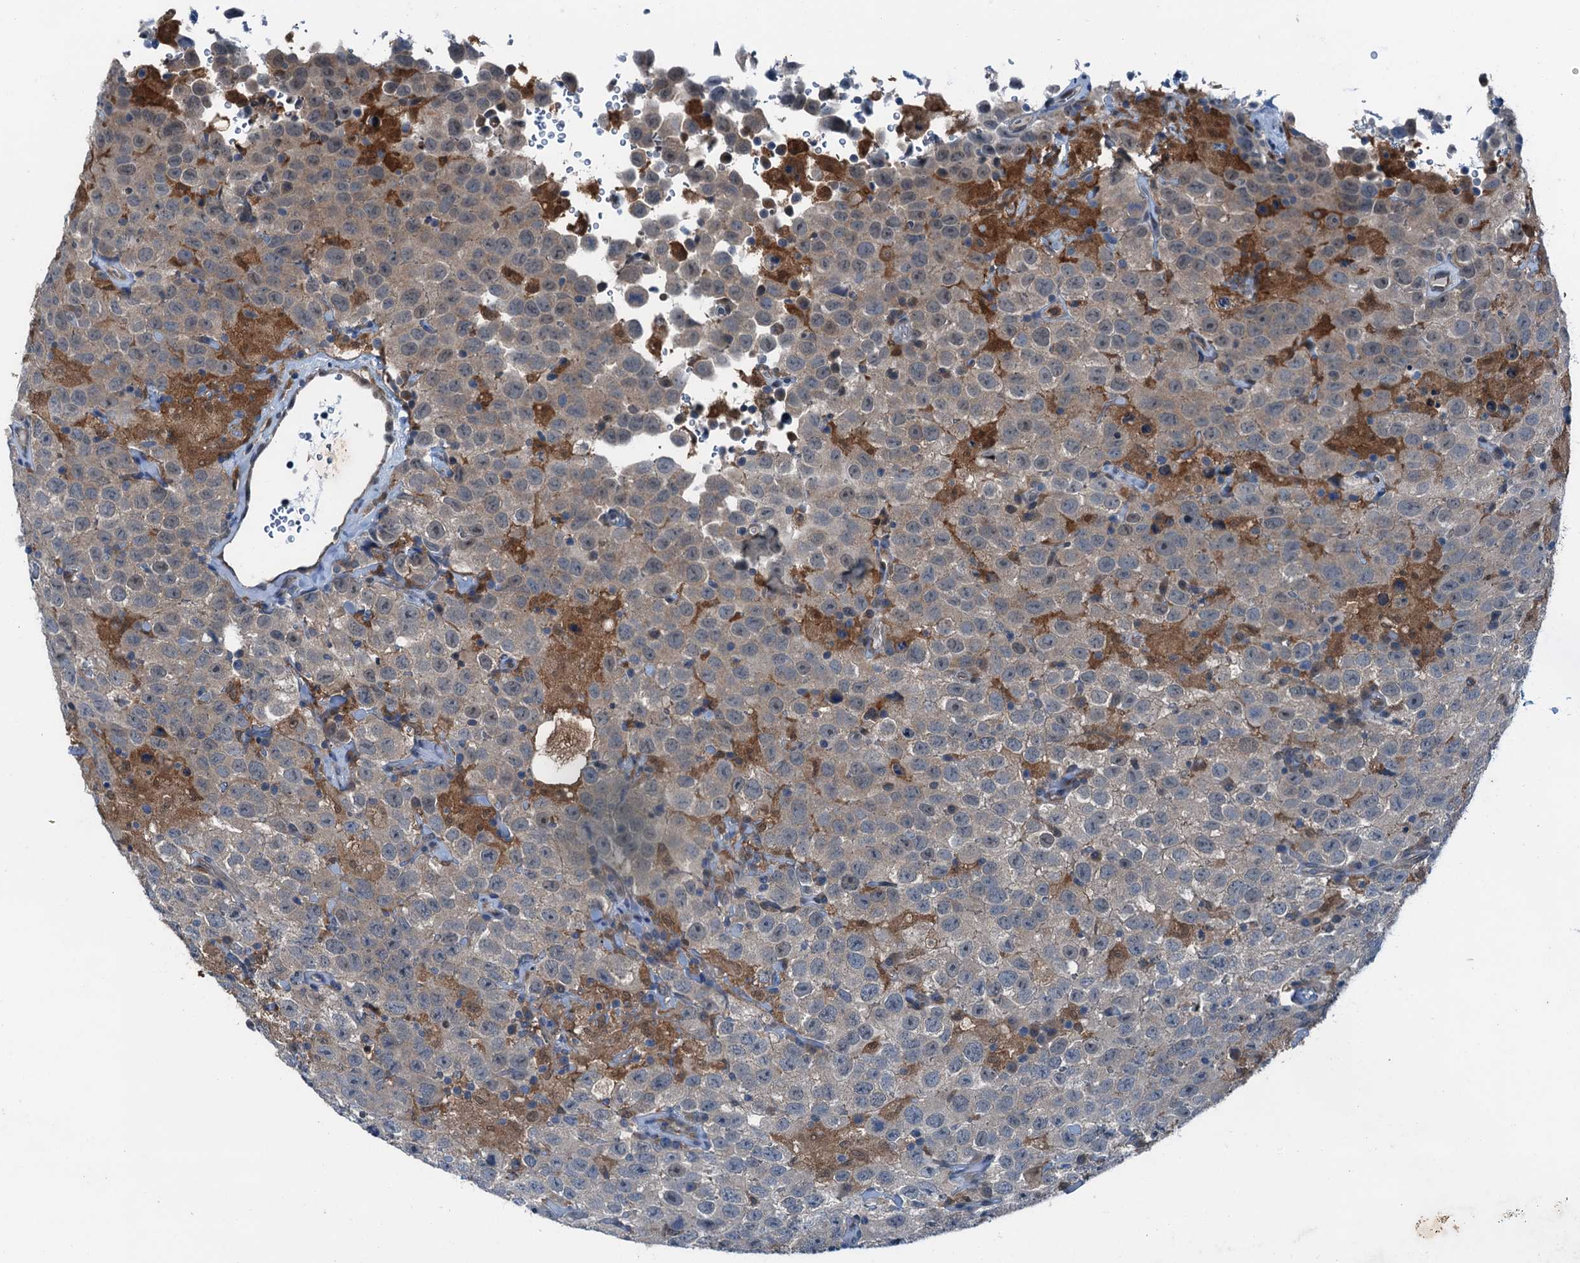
{"staining": {"intensity": "weak", "quantity": "<25%", "location": "cytoplasmic/membranous"}, "tissue": "testis cancer", "cell_type": "Tumor cells", "image_type": "cancer", "snomed": [{"axis": "morphology", "description": "Seminoma, NOS"}, {"axis": "topography", "description": "Testis"}], "caption": "A high-resolution micrograph shows immunohistochemistry (IHC) staining of testis seminoma, which exhibits no significant staining in tumor cells.", "gene": "RNH1", "patient": {"sex": "male", "age": 41}}